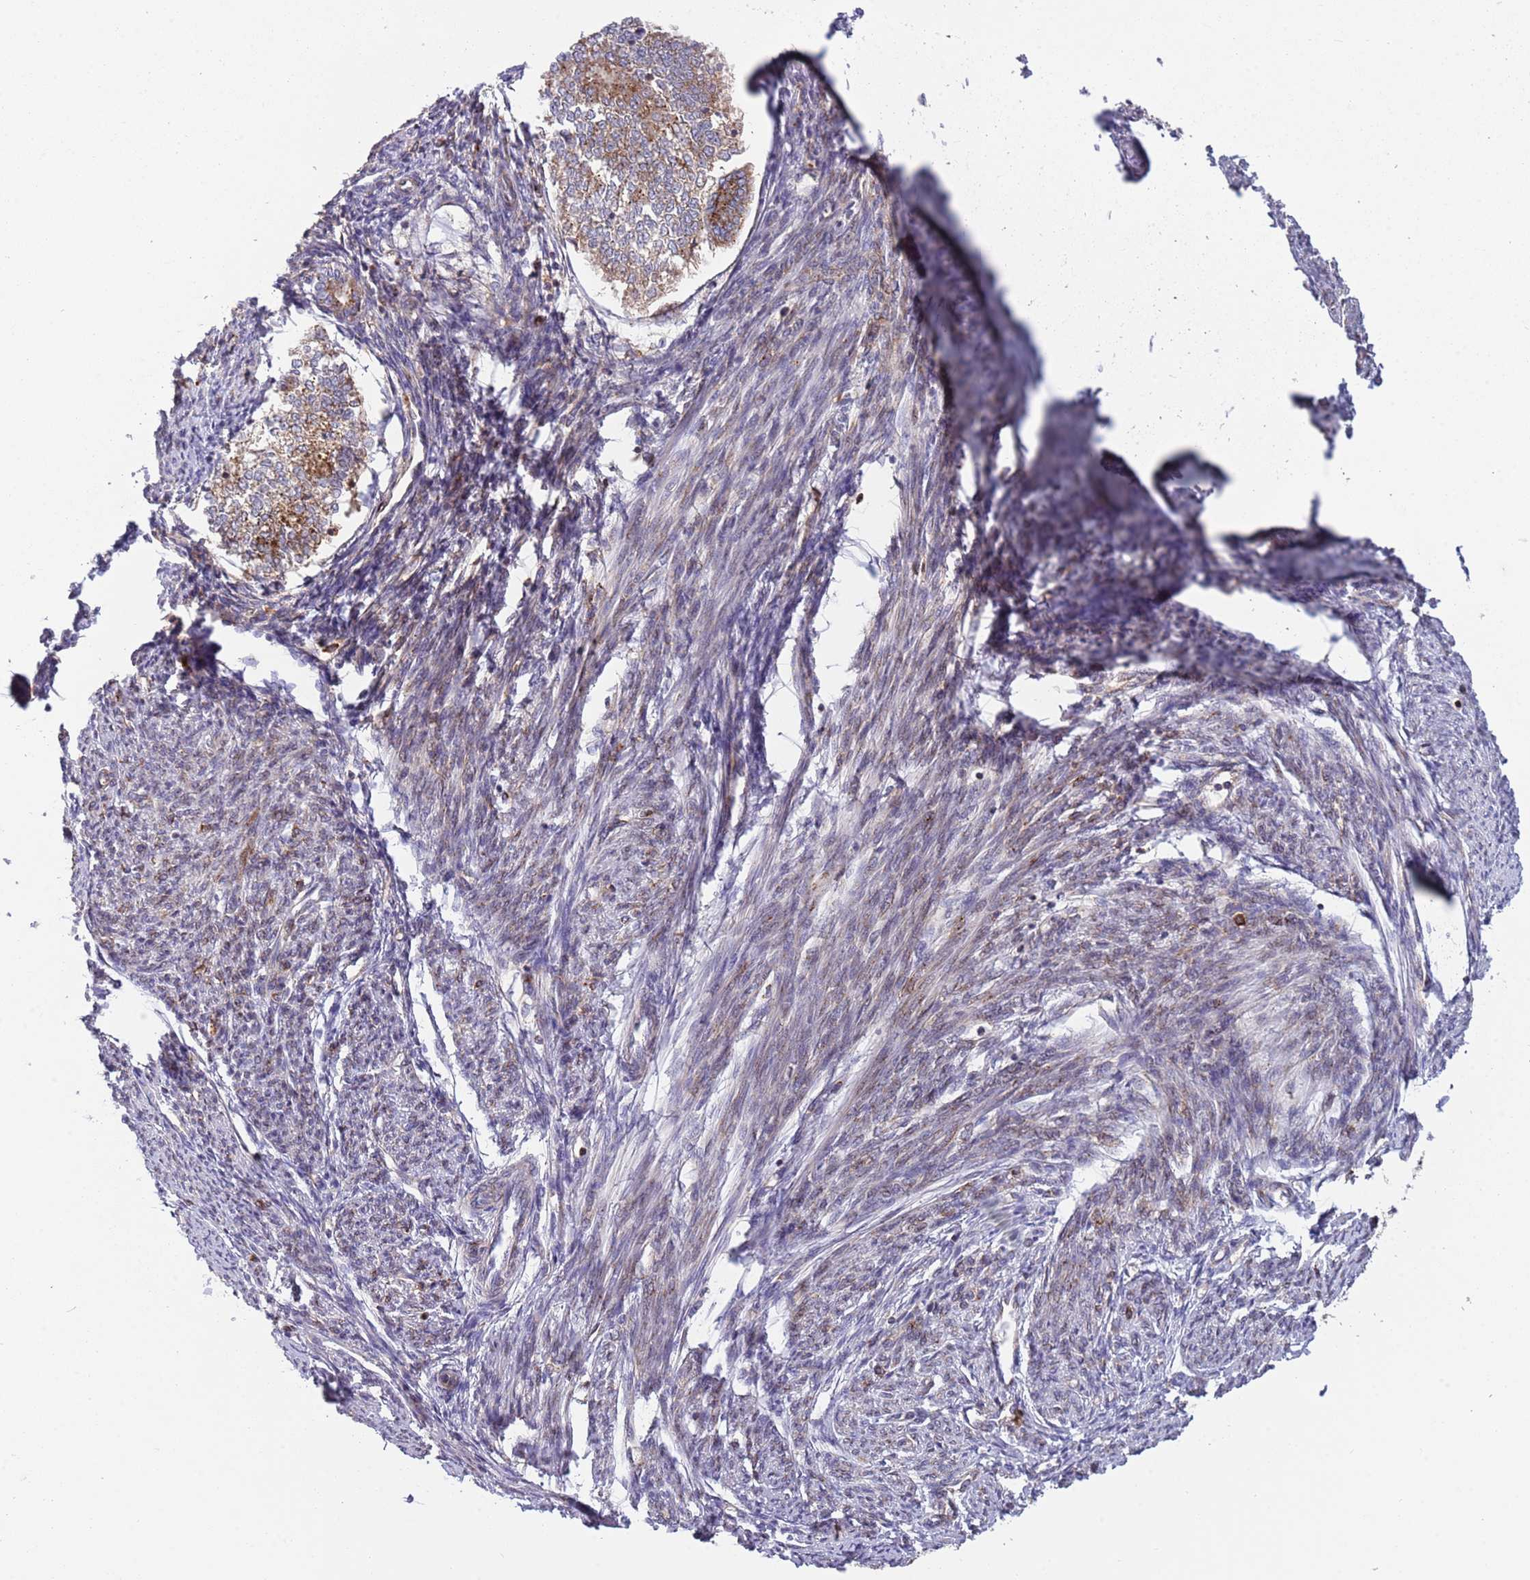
{"staining": {"intensity": "weak", "quantity": "25%-75%", "location": "cytoplasmic/membranous"}, "tissue": "smooth muscle", "cell_type": "Smooth muscle cells", "image_type": "normal", "snomed": [{"axis": "morphology", "description": "Normal tissue, NOS"}, {"axis": "topography", "description": "Smooth muscle"}, {"axis": "topography", "description": "Uterus"}], "caption": "About 25%-75% of smooth muscle cells in benign human smooth muscle exhibit weak cytoplasmic/membranous protein positivity as visualized by brown immunohistochemical staining.", "gene": "BTBD7", "patient": {"sex": "female", "age": 59}}